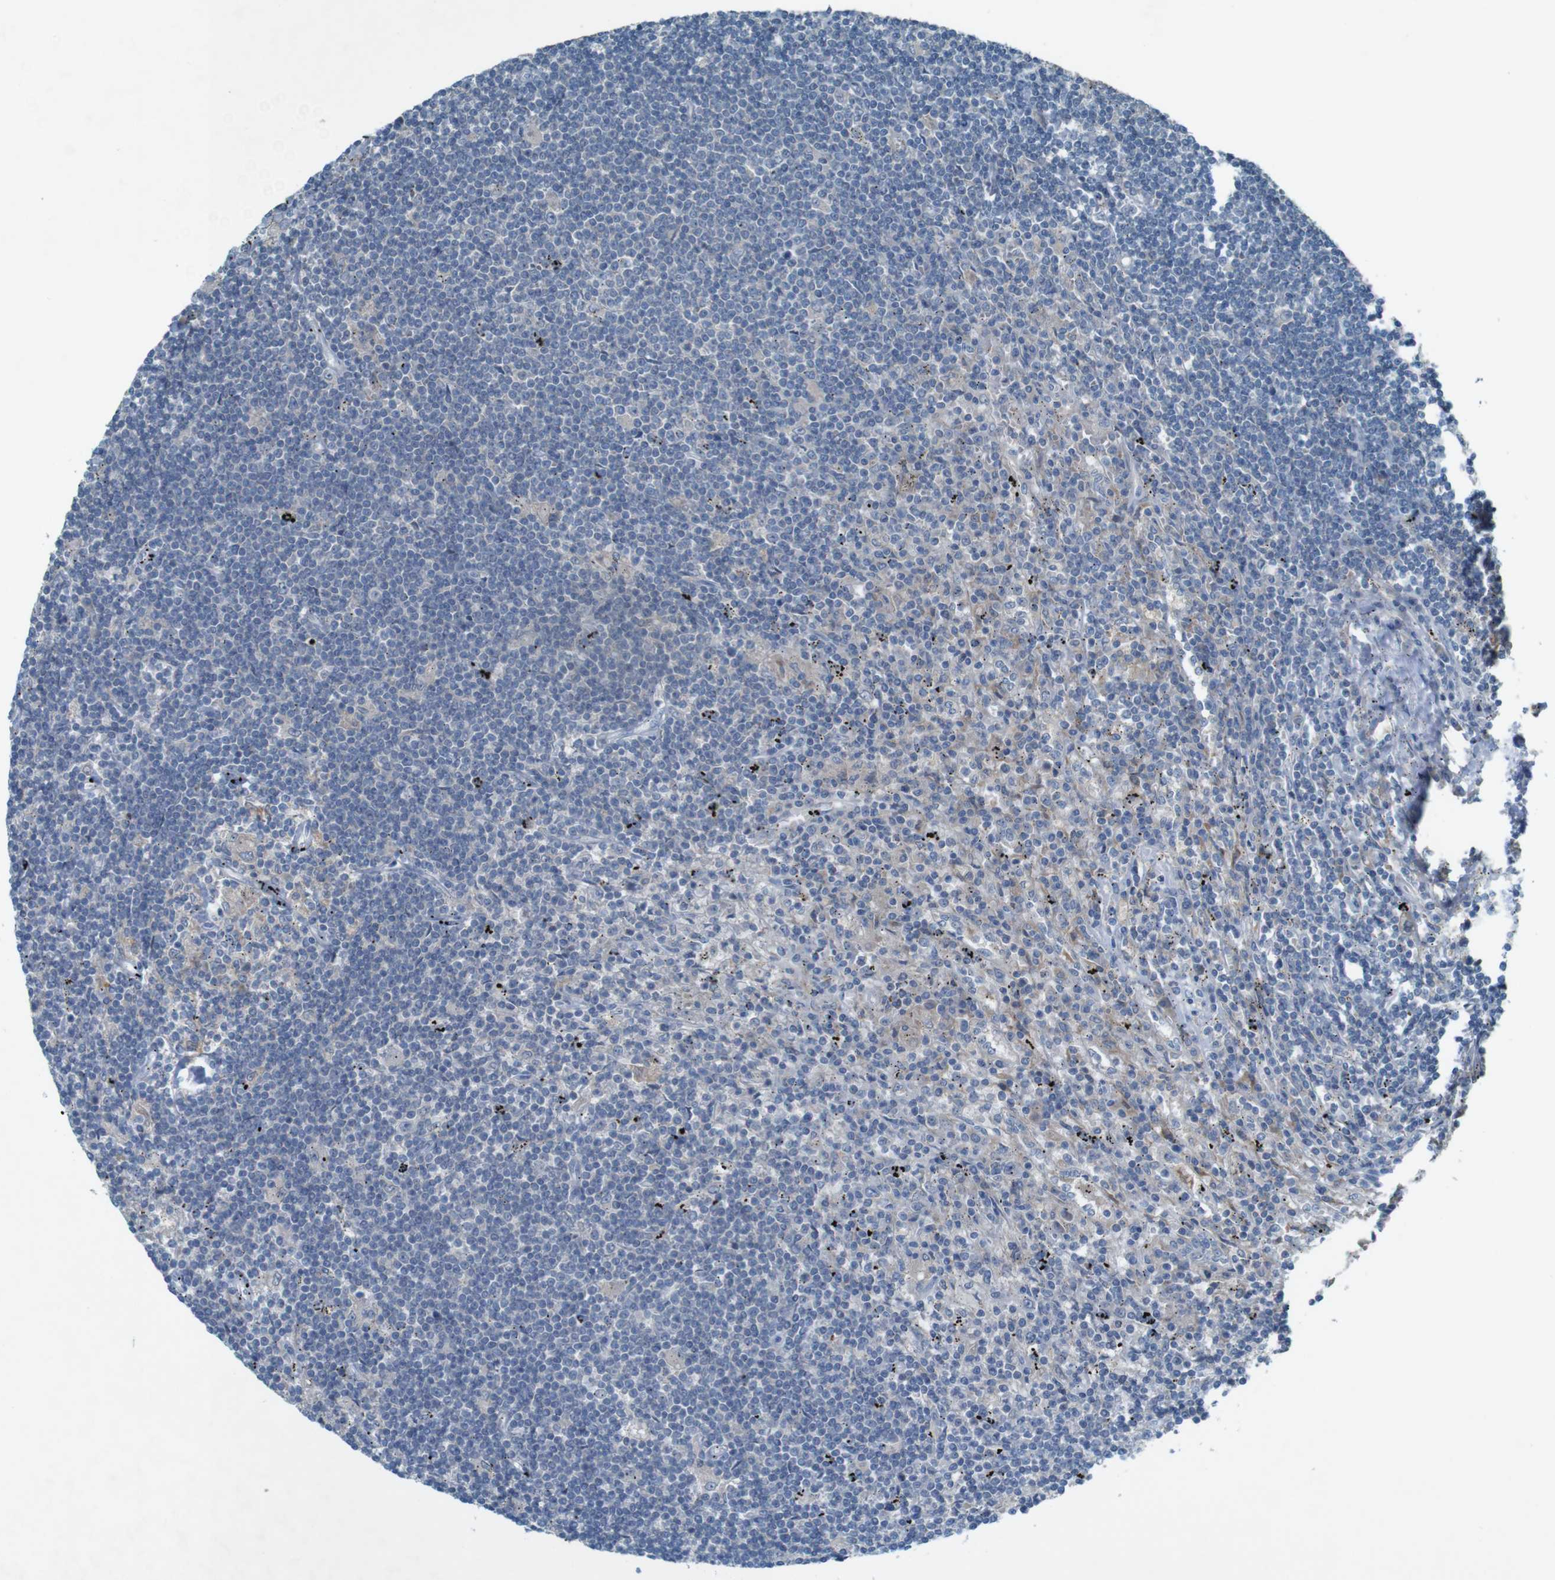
{"staining": {"intensity": "negative", "quantity": "none", "location": "none"}, "tissue": "lymphoma", "cell_type": "Tumor cells", "image_type": "cancer", "snomed": [{"axis": "morphology", "description": "Malignant lymphoma, non-Hodgkin's type, Low grade"}, {"axis": "topography", "description": "Spleen"}], "caption": "This image is of lymphoma stained with IHC to label a protein in brown with the nuclei are counter-stained blue. There is no positivity in tumor cells. The staining was performed using DAB (3,3'-diaminobenzidine) to visualize the protein expression in brown, while the nuclei were stained in blue with hematoxylin (Magnification: 20x).", "gene": "MOGAT3", "patient": {"sex": "male", "age": 76}}